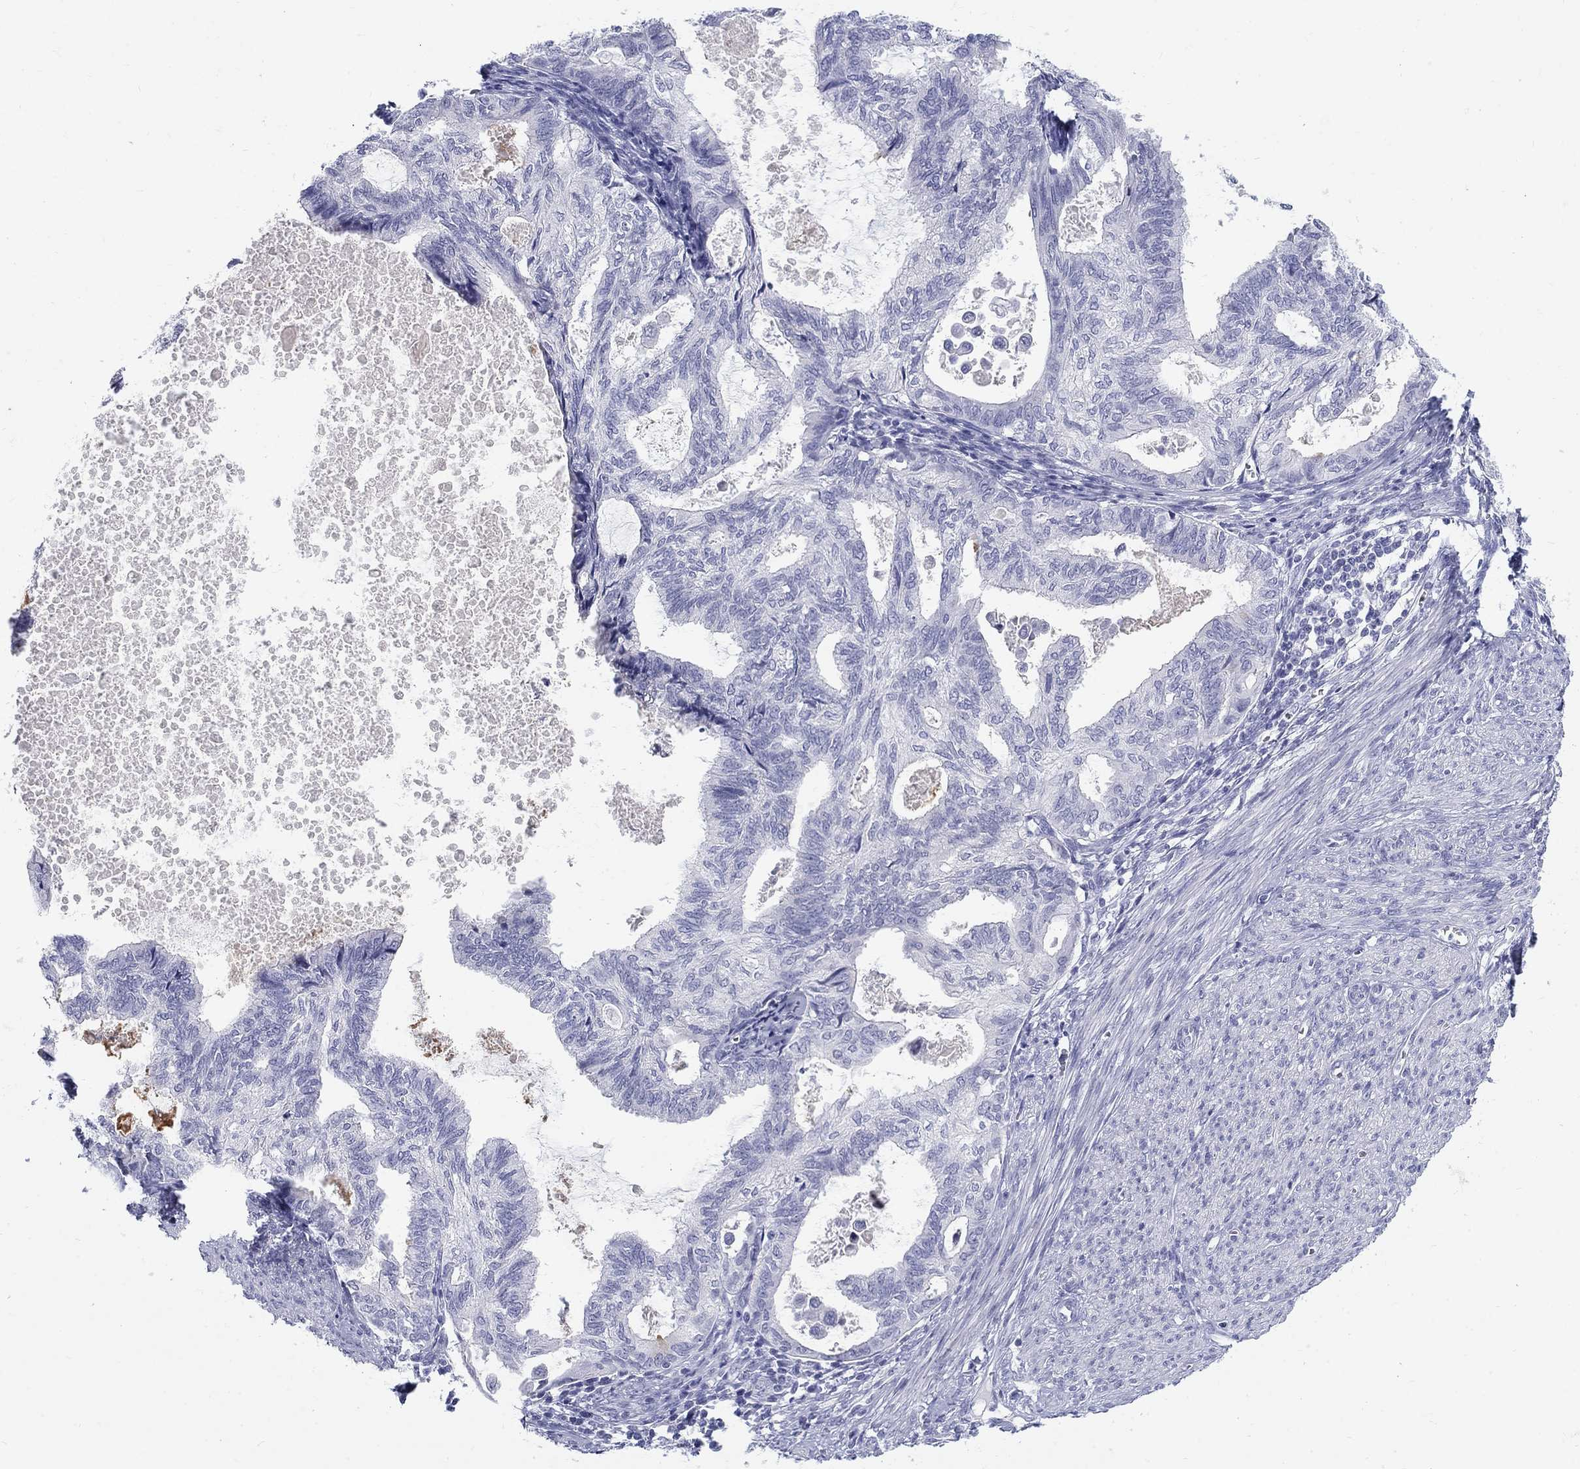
{"staining": {"intensity": "negative", "quantity": "none", "location": "none"}, "tissue": "endometrial cancer", "cell_type": "Tumor cells", "image_type": "cancer", "snomed": [{"axis": "morphology", "description": "Adenocarcinoma, NOS"}, {"axis": "topography", "description": "Endometrium"}], "caption": "High power microscopy image of an IHC photomicrograph of endometrial cancer (adenocarcinoma), revealing no significant staining in tumor cells.", "gene": "MAGEB6", "patient": {"sex": "female", "age": 86}}